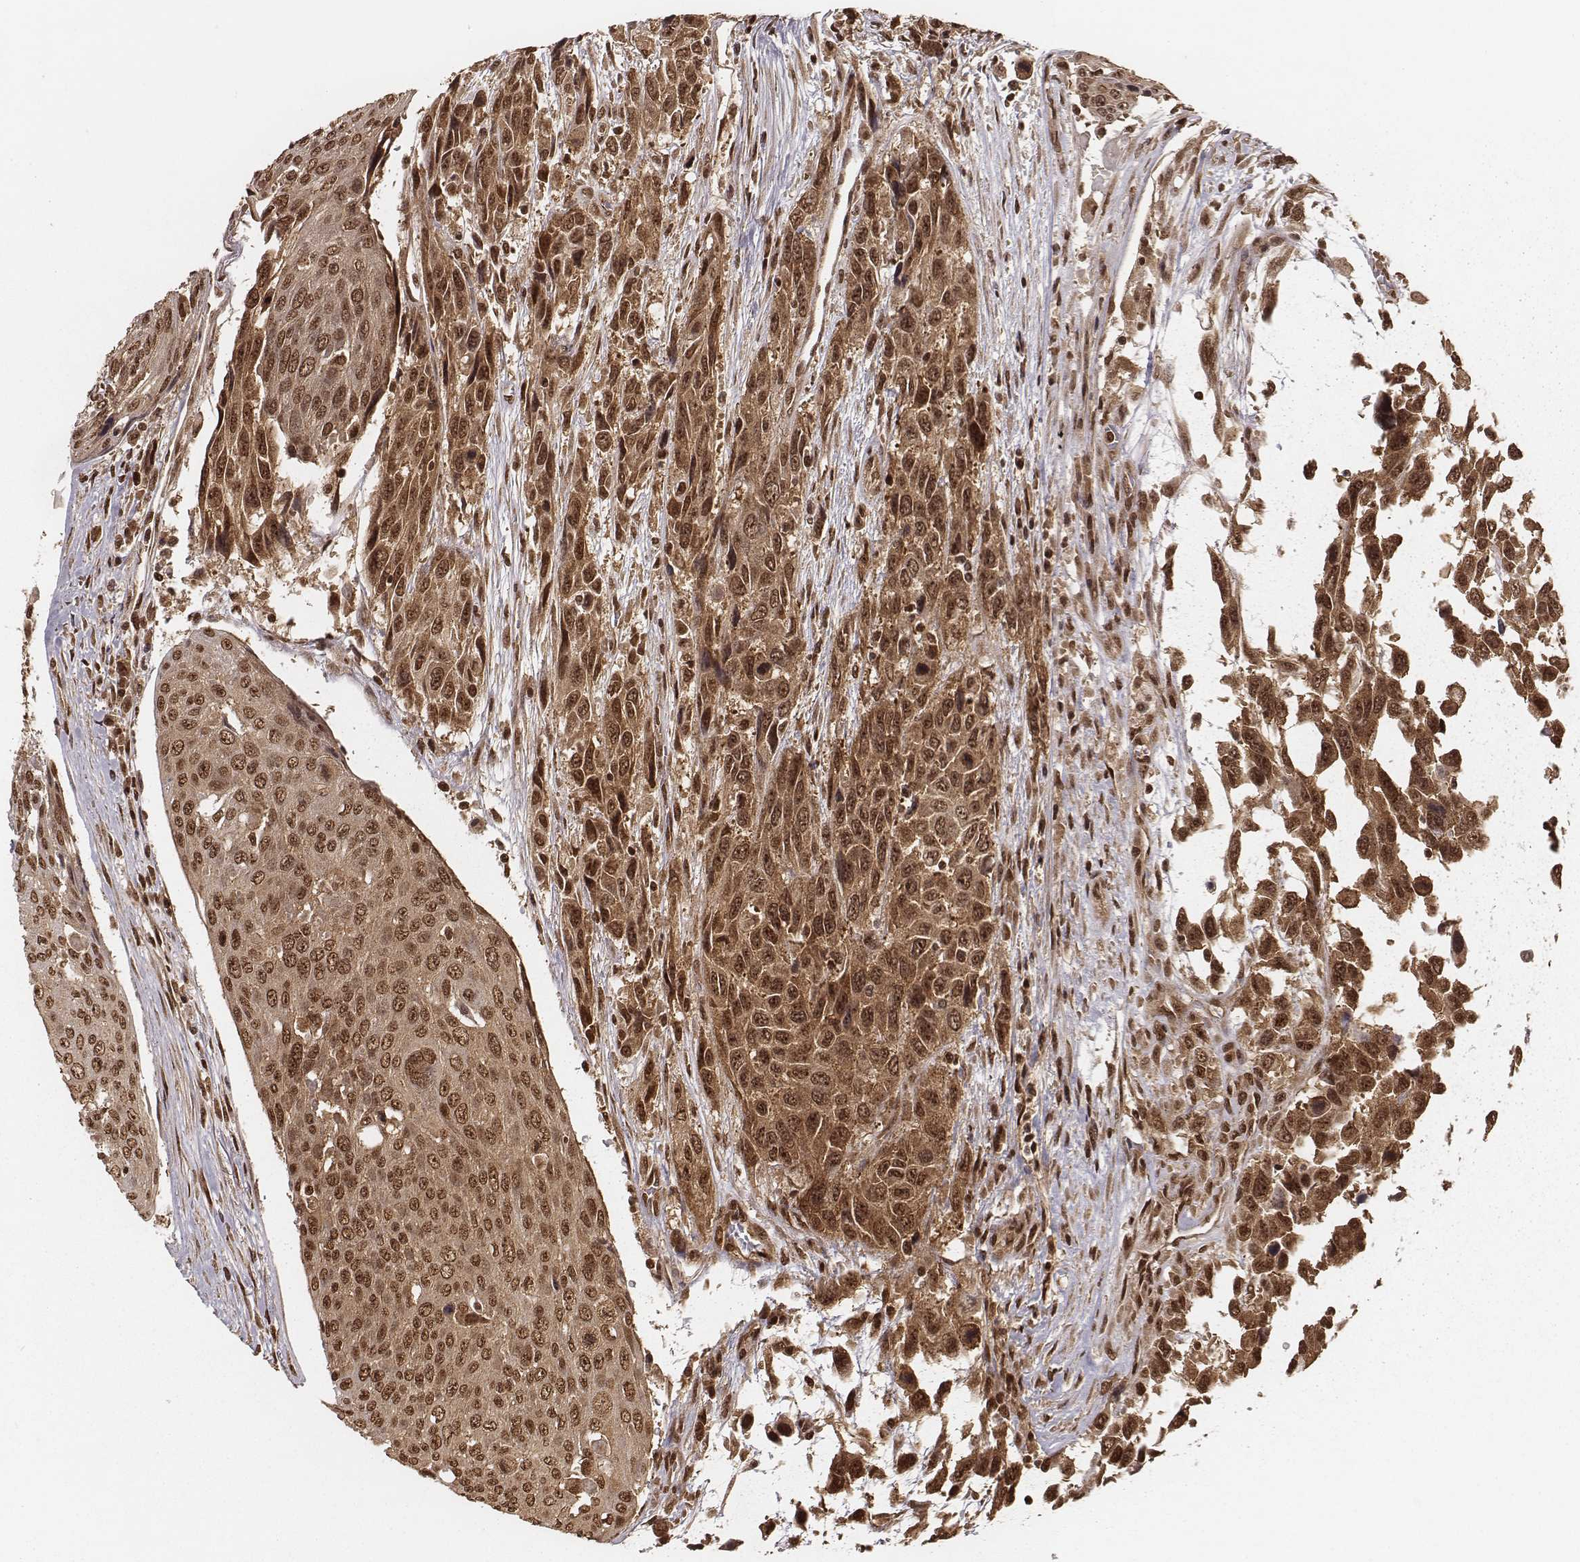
{"staining": {"intensity": "moderate", "quantity": ">75%", "location": "cytoplasmic/membranous,nuclear"}, "tissue": "urothelial cancer", "cell_type": "Tumor cells", "image_type": "cancer", "snomed": [{"axis": "morphology", "description": "Urothelial carcinoma, High grade"}, {"axis": "topography", "description": "Urinary bladder"}], "caption": "Immunohistochemical staining of high-grade urothelial carcinoma exhibits moderate cytoplasmic/membranous and nuclear protein positivity in about >75% of tumor cells.", "gene": "NFX1", "patient": {"sex": "female", "age": 70}}